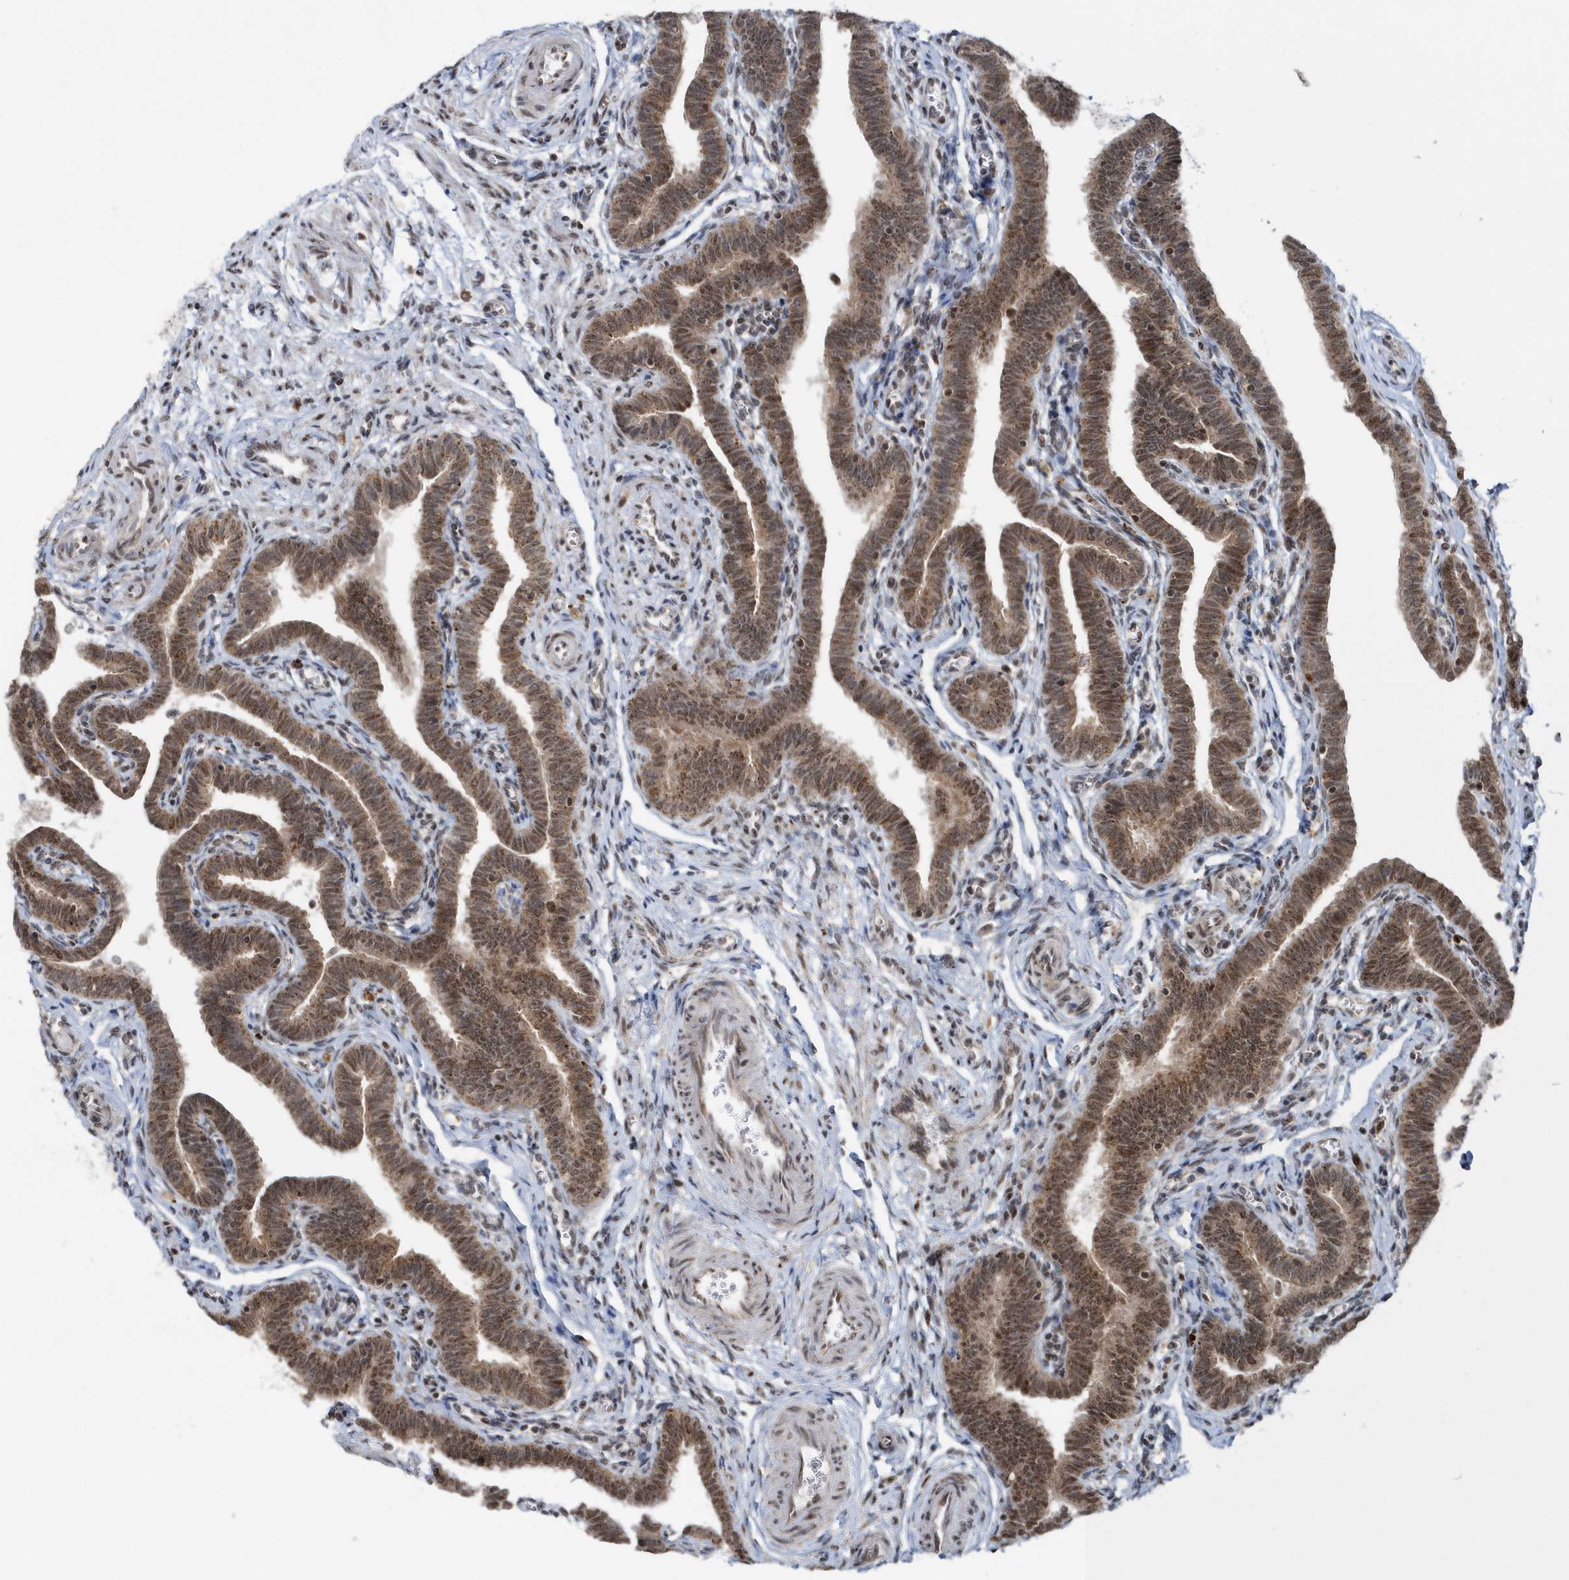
{"staining": {"intensity": "moderate", "quantity": ">75%", "location": "cytoplasmic/membranous,nuclear"}, "tissue": "fallopian tube", "cell_type": "Glandular cells", "image_type": "normal", "snomed": [{"axis": "morphology", "description": "Normal tissue, NOS"}, {"axis": "topography", "description": "Fallopian tube"}], "caption": "This image shows benign fallopian tube stained with immunohistochemistry to label a protein in brown. The cytoplasmic/membranous,nuclear of glandular cells show moderate positivity for the protein. Nuclei are counter-stained blue.", "gene": "SOWAHB", "patient": {"sex": "female", "age": 36}}